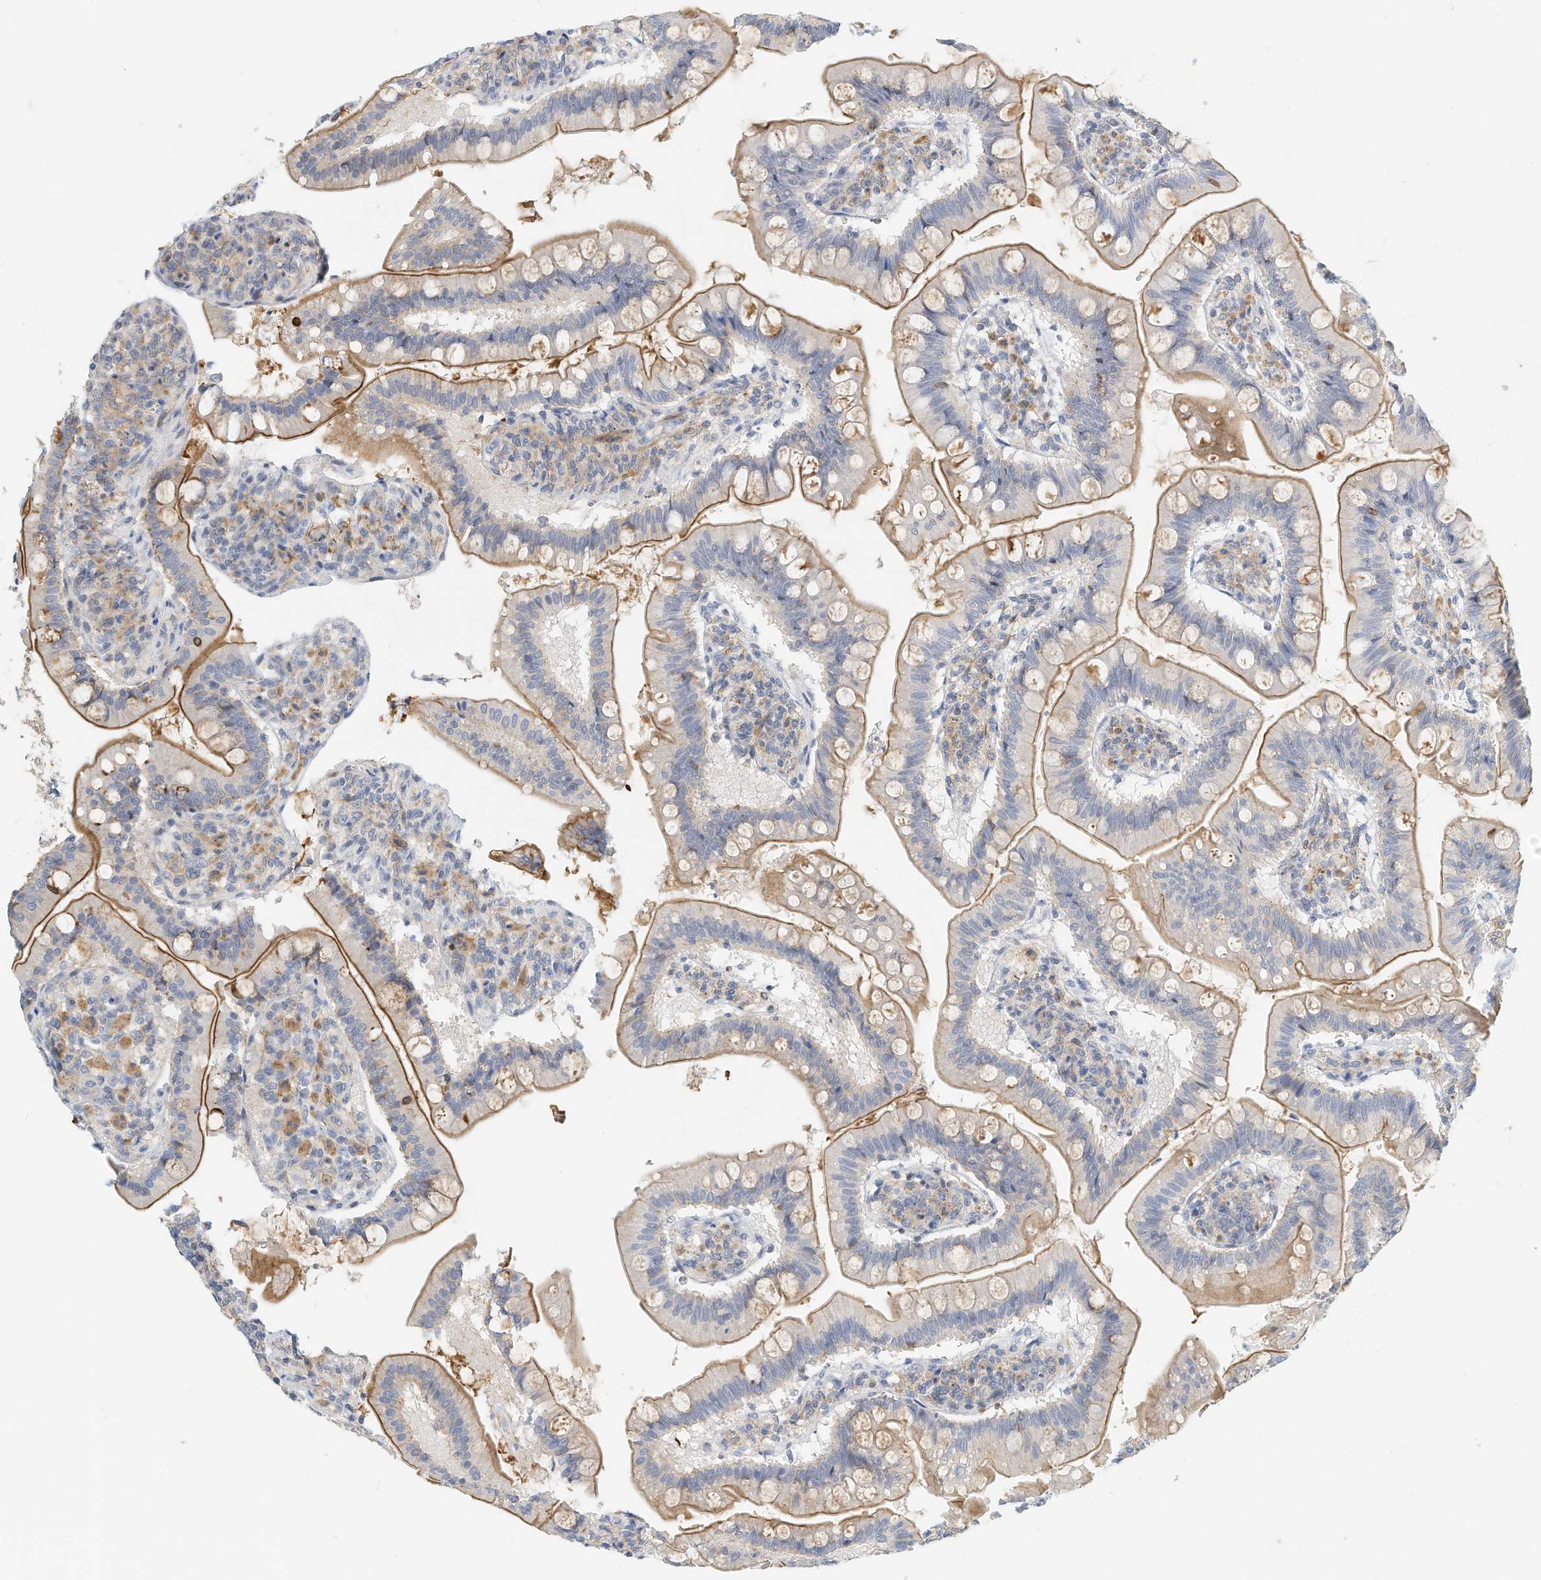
{"staining": {"intensity": "moderate", "quantity": ">75%", "location": "cytoplasmic/membranous"}, "tissue": "small intestine", "cell_type": "Glandular cells", "image_type": "normal", "snomed": [{"axis": "morphology", "description": "Normal tissue, NOS"}, {"axis": "topography", "description": "Small intestine"}], "caption": "Immunohistochemical staining of unremarkable small intestine demonstrates moderate cytoplasmic/membranous protein staining in about >75% of glandular cells.", "gene": "MICAL1", "patient": {"sex": "male", "age": 7}}